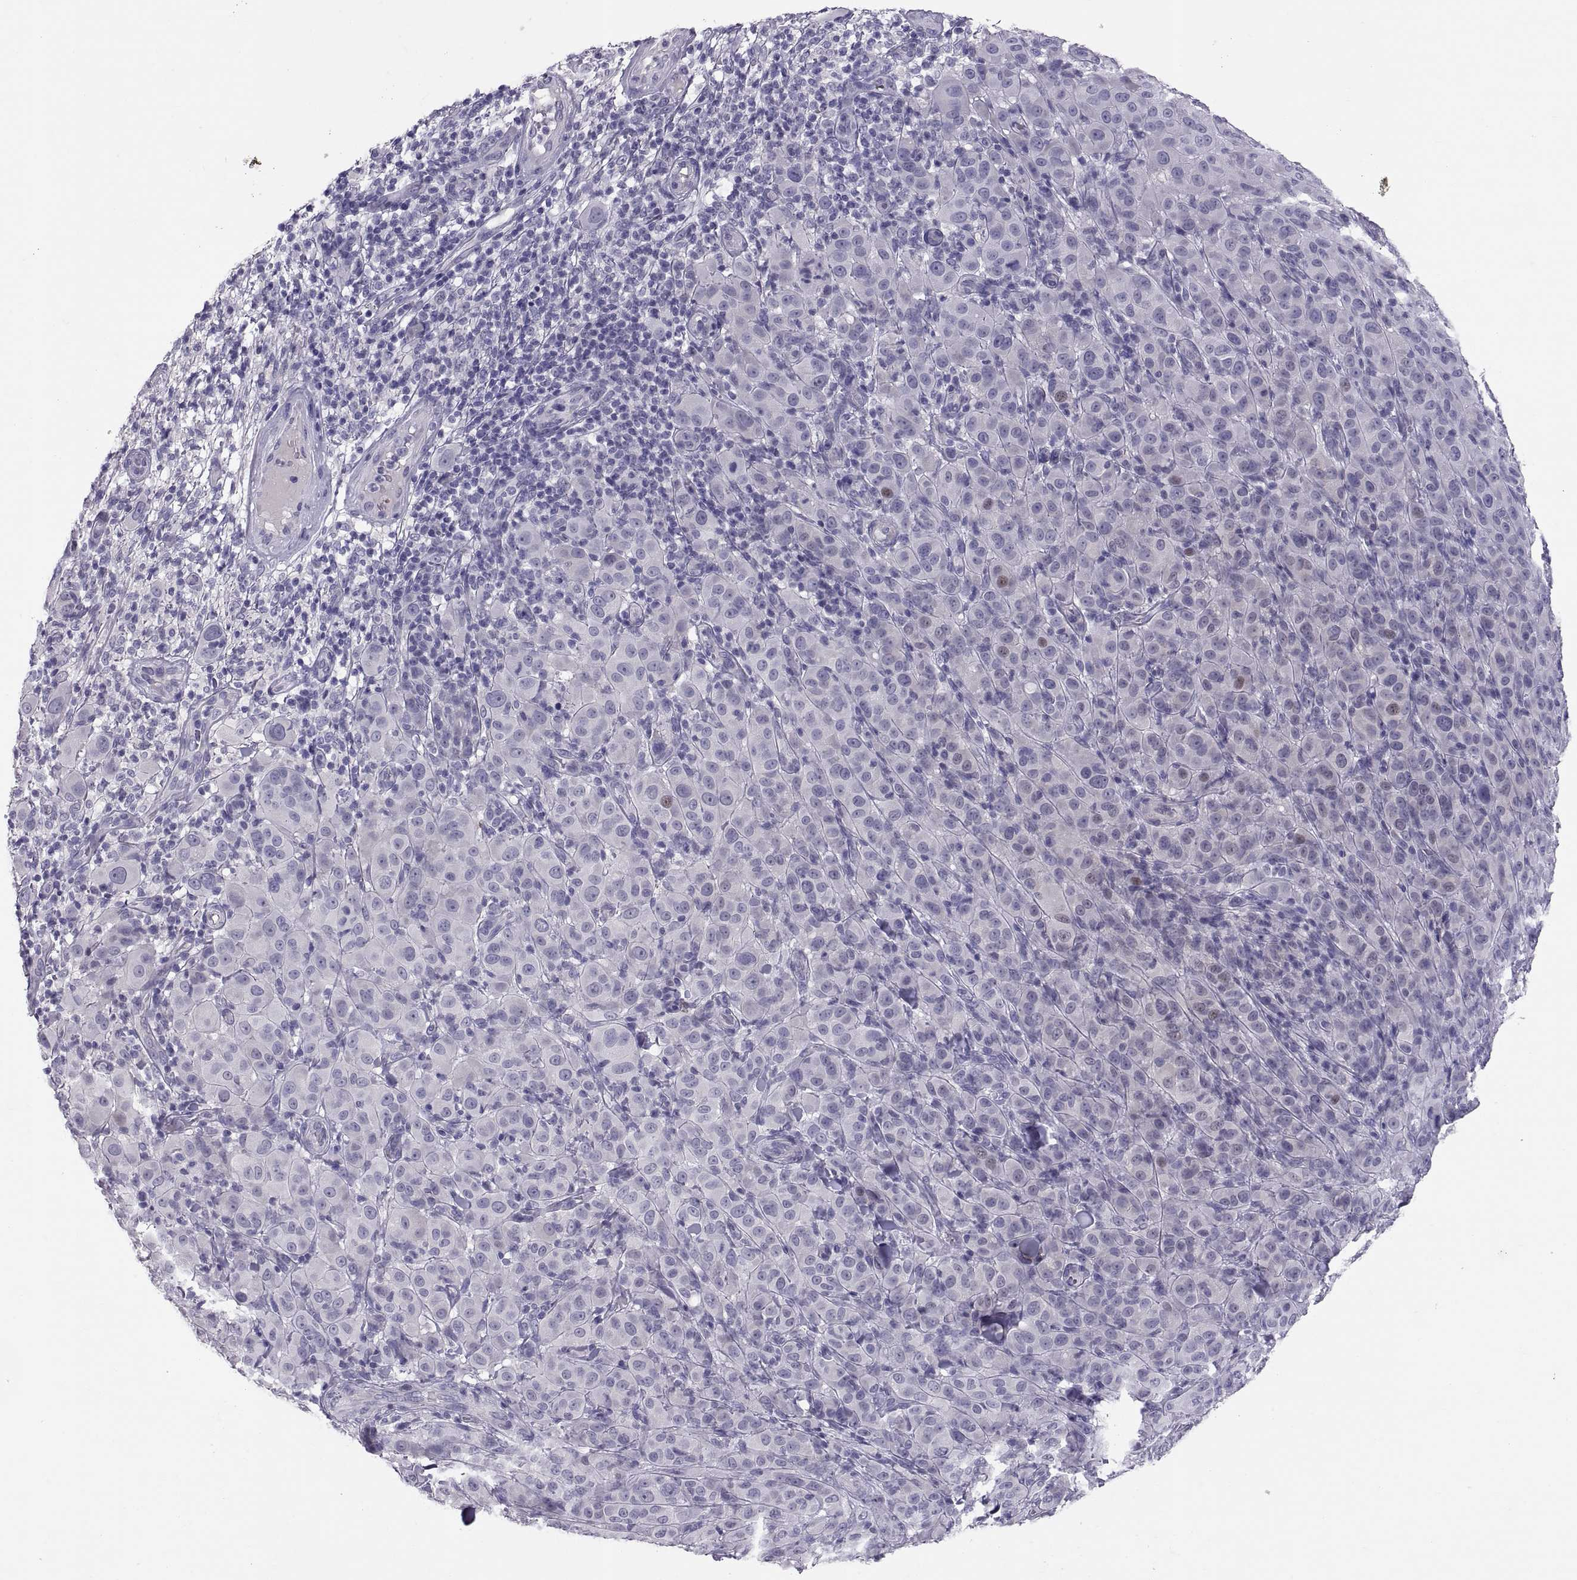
{"staining": {"intensity": "negative", "quantity": "none", "location": "none"}, "tissue": "melanoma", "cell_type": "Tumor cells", "image_type": "cancer", "snomed": [{"axis": "morphology", "description": "Malignant melanoma, NOS"}, {"axis": "topography", "description": "Skin"}], "caption": "Tumor cells are negative for brown protein staining in melanoma.", "gene": "PTN", "patient": {"sex": "female", "age": 87}}